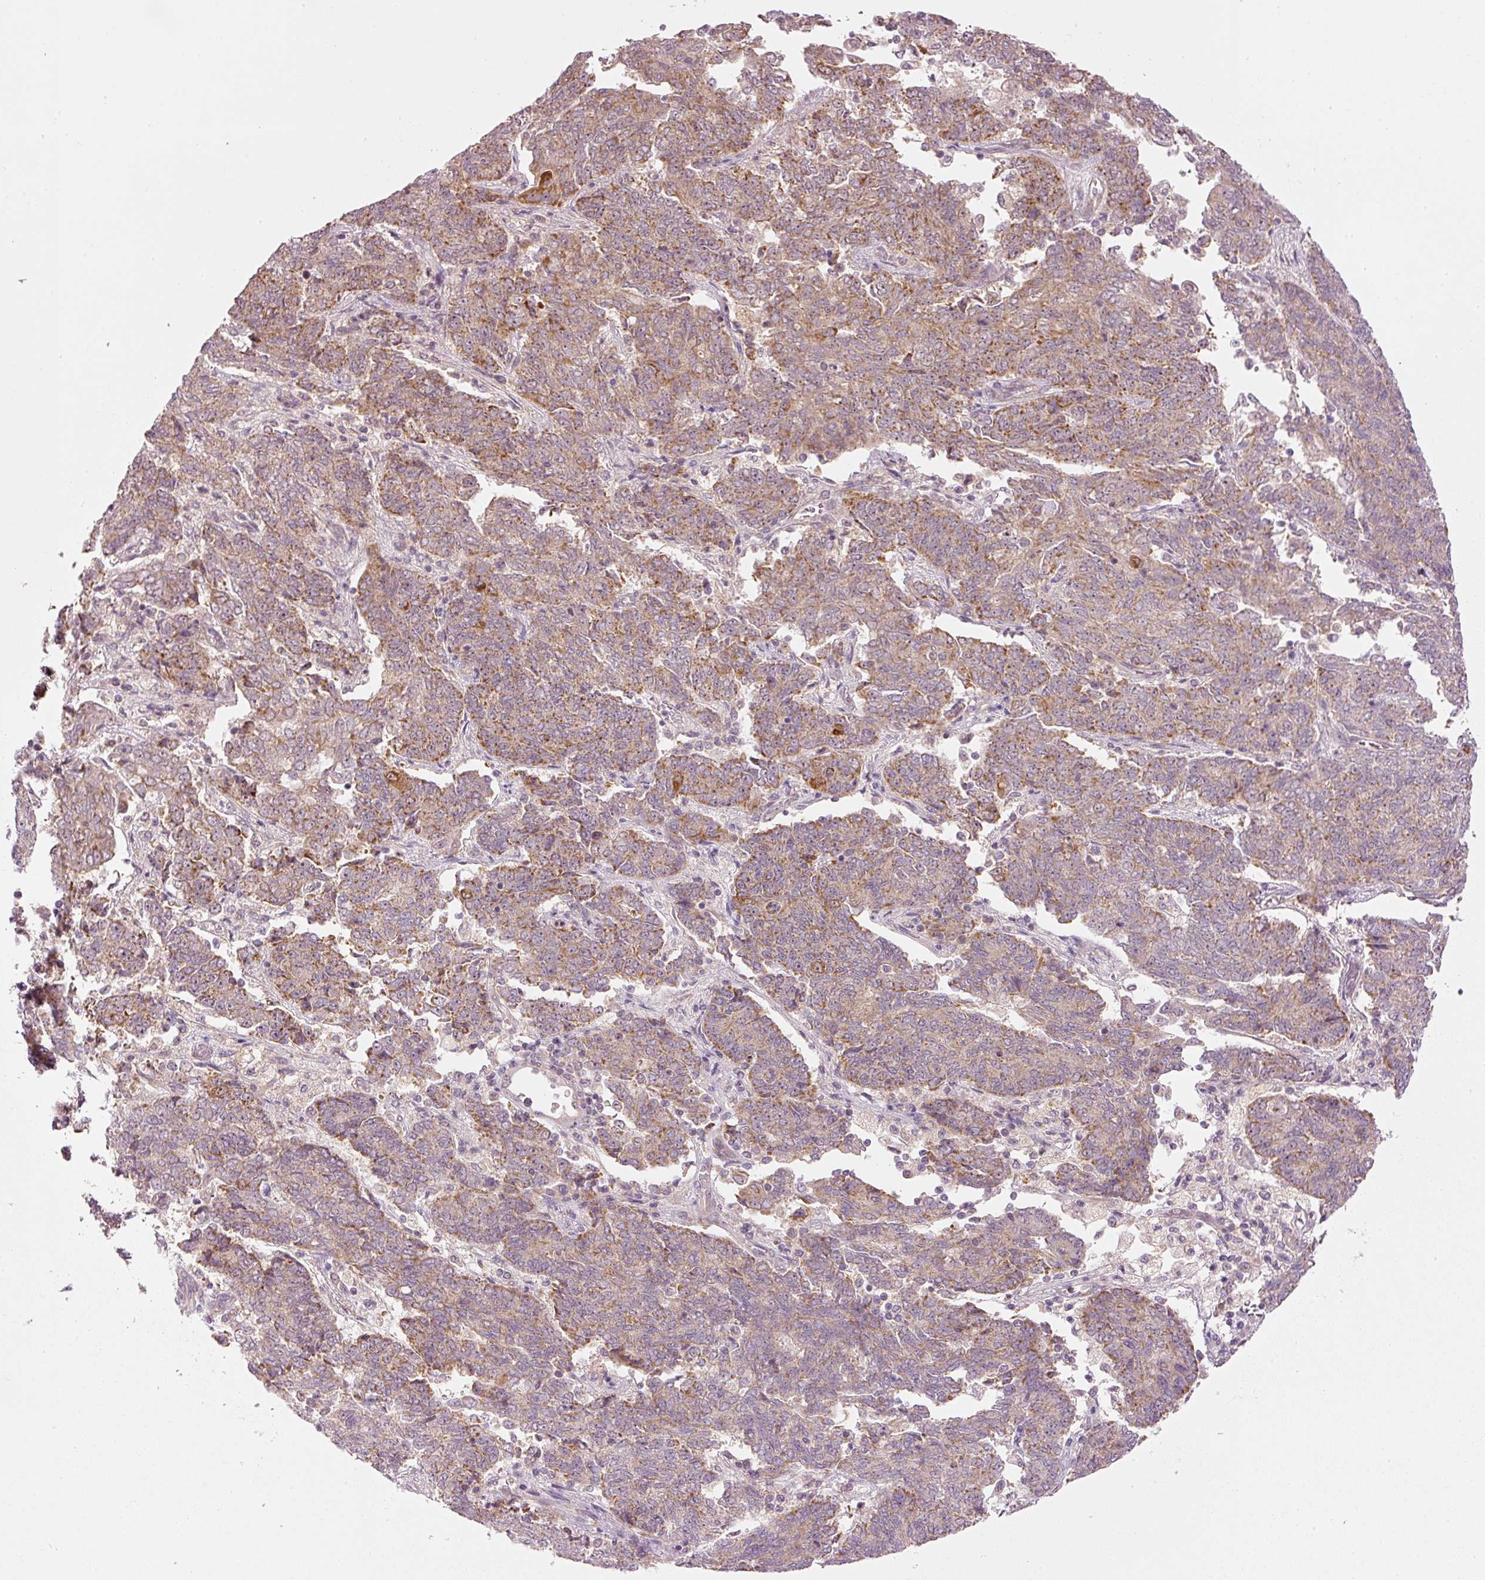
{"staining": {"intensity": "moderate", "quantity": ">75%", "location": "cytoplasmic/membranous"}, "tissue": "endometrial cancer", "cell_type": "Tumor cells", "image_type": "cancer", "snomed": [{"axis": "morphology", "description": "Adenocarcinoma, NOS"}, {"axis": "topography", "description": "Endometrium"}], "caption": "Endometrial adenocarcinoma was stained to show a protein in brown. There is medium levels of moderate cytoplasmic/membranous expression in approximately >75% of tumor cells. (Stains: DAB in brown, nuclei in blue, Microscopy: brightfield microscopy at high magnification).", "gene": "CDC20B", "patient": {"sex": "female", "age": 80}}